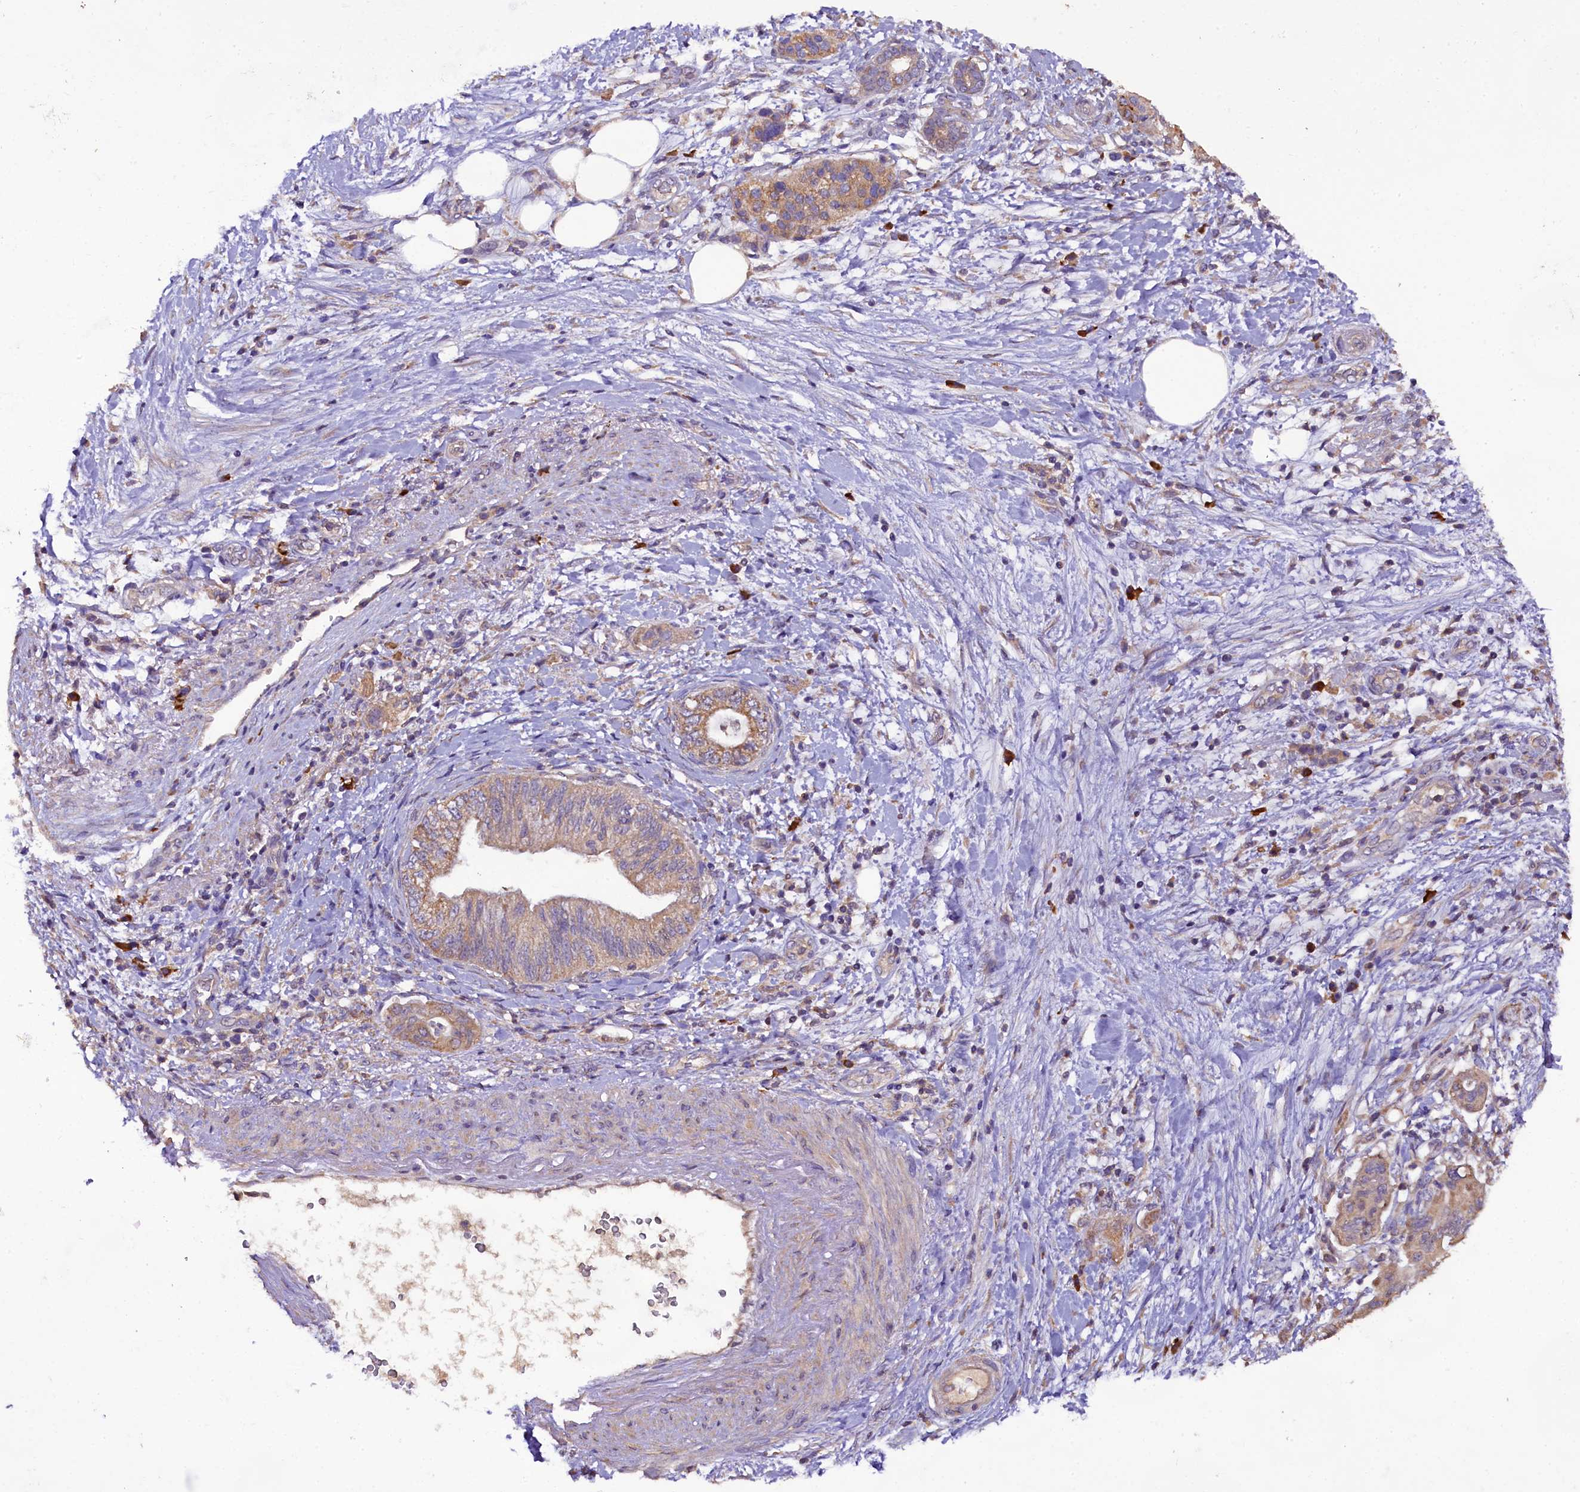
{"staining": {"intensity": "moderate", "quantity": ">75%", "location": "cytoplasmic/membranous"}, "tissue": "pancreatic cancer", "cell_type": "Tumor cells", "image_type": "cancer", "snomed": [{"axis": "morphology", "description": "Adenocarcinoma, NOS"}, {"axis": "topography", "description": "Pancreas"}], "caption": "DAB (3,3'-diaminobenzidine) immunohistochemical staining of pancreatic cancer (adenocarcinoma) shows moderate cytoplasmic/membranous protein staining in approximately >75% of tumor cells.", "gene": "ENKD1", "patient": {"sex": "female", "age": 73}}